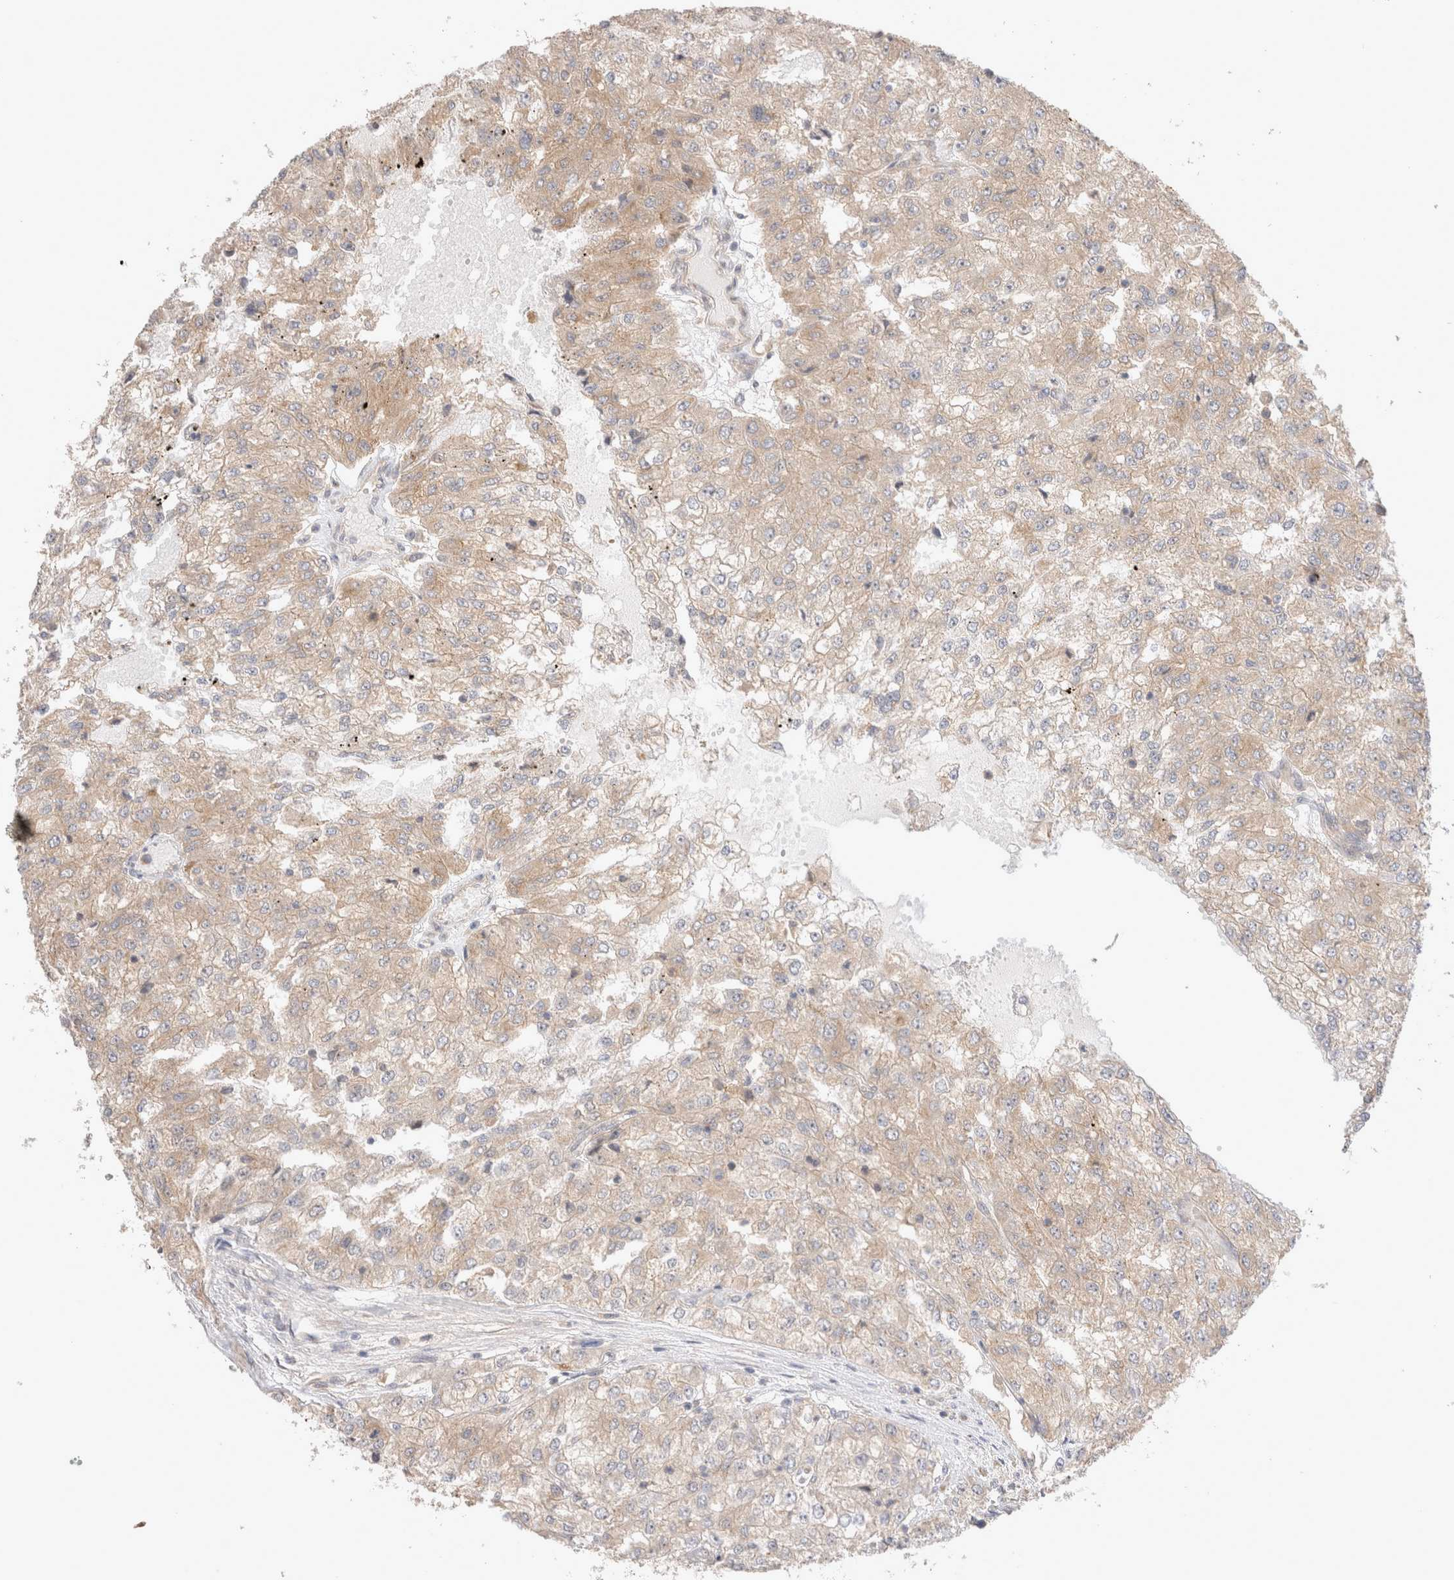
{"staining": {"intensity": "weak", "quantity": "<25%", "location": "cytoplasmic/membranous"}, "tissue": "renal cancer", "cell_type": "Tumor cells", "image_type": "cancer", "snomed": [{"axis": "morphology", "description": "Adenocarcinoma, NOS"}, {"axis": "topography", "description": "Kidney"}], "caption": "Immunohistochemical staining of renal cancer (adenocarcinoma) displays no significant positivity in tumor cells.", "gene": "VPS28", "patient": {"sex": "female", "age": 54}}